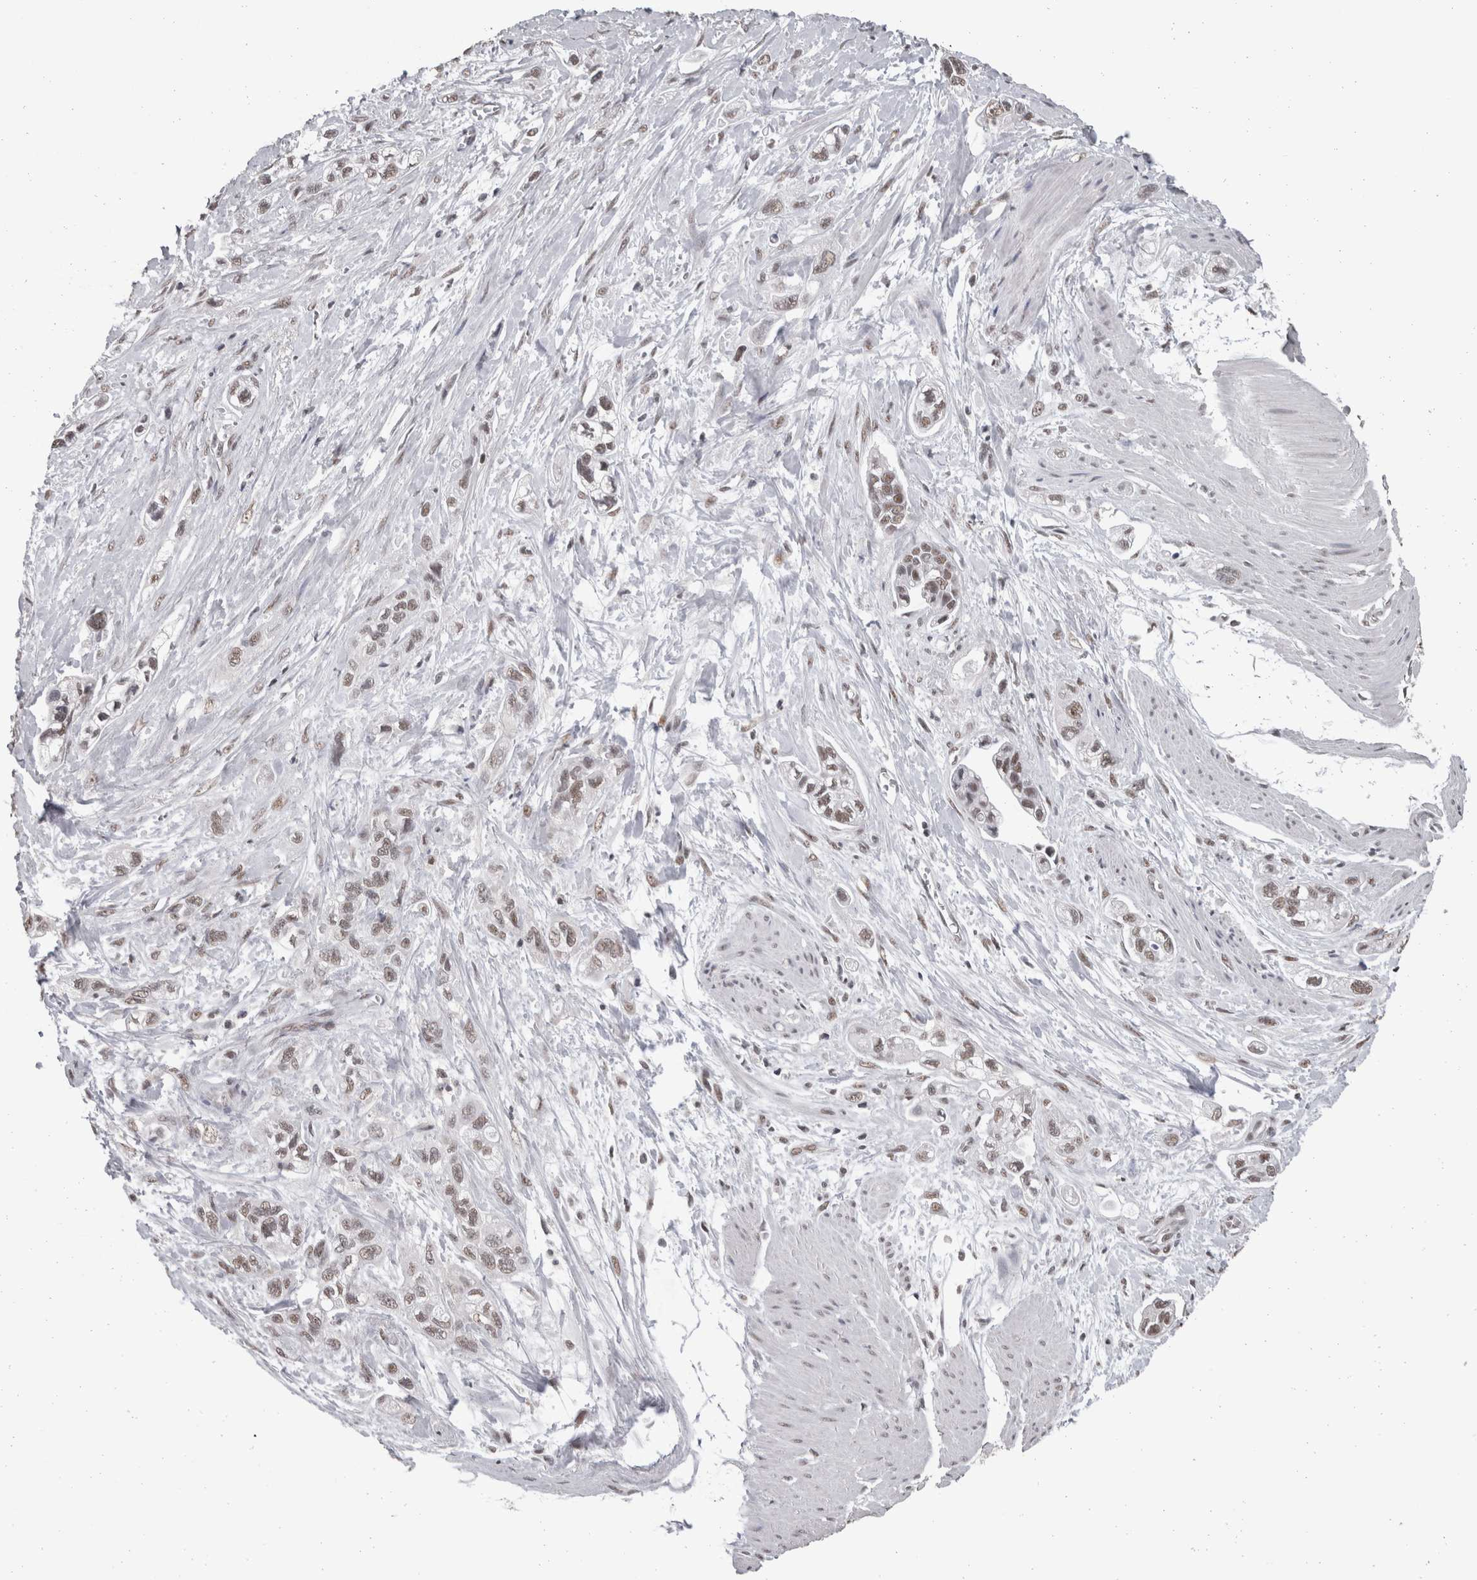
{"staining": {"intensity": "weak", "quantity": ">75%", "location": "nuclear"}, "tissue": "pancreatic cancer", "cell_type": "Tumor cells", "image_type": "cancer", "snomed": [{"axis": "morphology", "description": "Adenocarcinoma, NOS"}, {"axis": "topography", "description": "Pancreas"}], "caption": "The micrograph exhibits immunohistochemical staining of adenocarcinoma (pancreatic). There is weak nuclear staining is seen in approximately >75% of tumor cells.", "gene": "DDX17", "patient": {"sex": "male", "age": 74}}